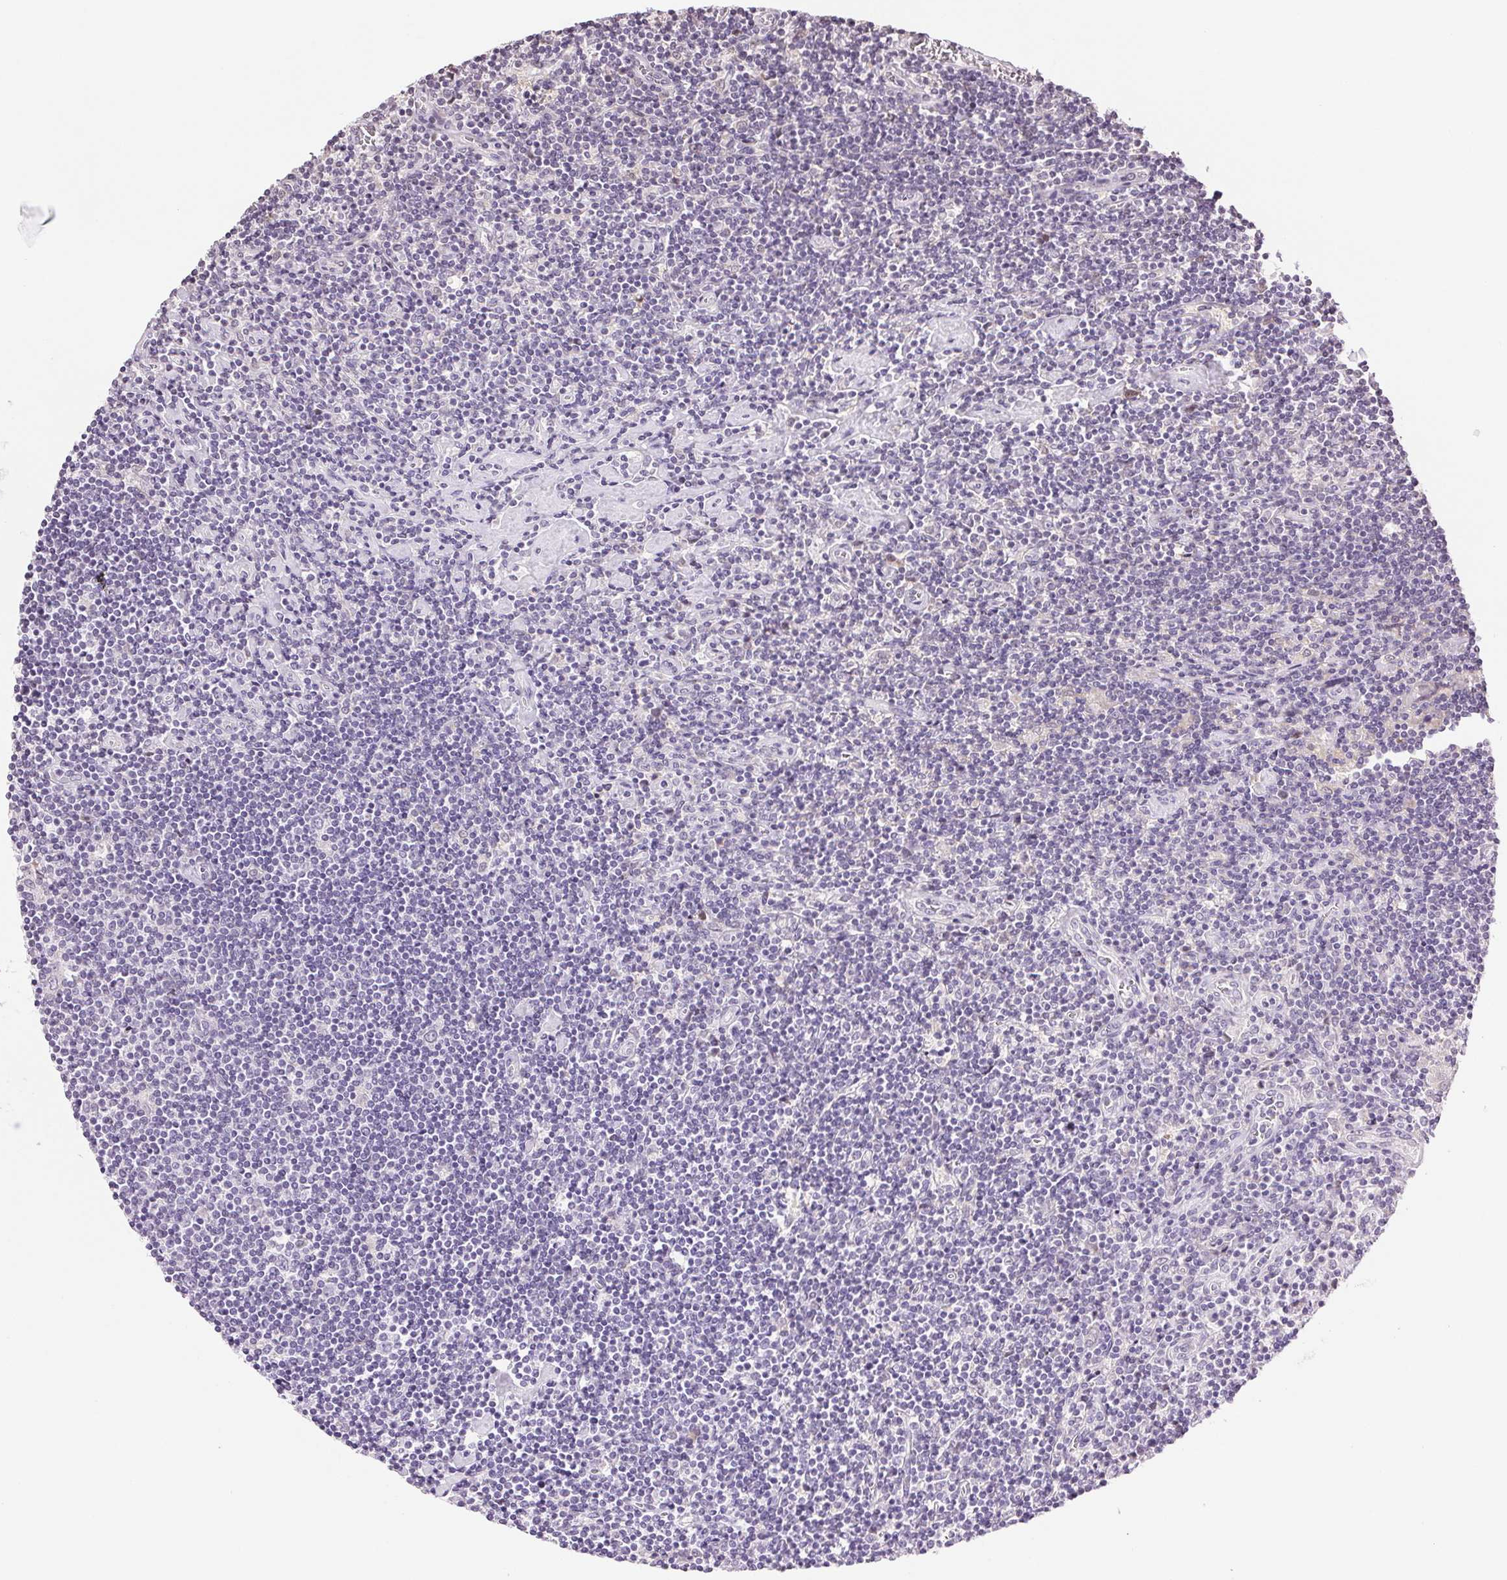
{"staining": {"intensity": "negative", "quantity": "none", "location": "none"}, "tissue": "lymphoma", "cell_type": "Tumor cells", "image_type": "cancer", "snomed": [{"axis": "morphology", "description": "Hodgkin's disease, NOS"}, {"axis": "topography", "description": "Lymph node"}], "caption": "There is no significant expression in tumor cells of lymphoma.", "gene": "TNNT3", "patient": {"sex": "male", "age": 40}}